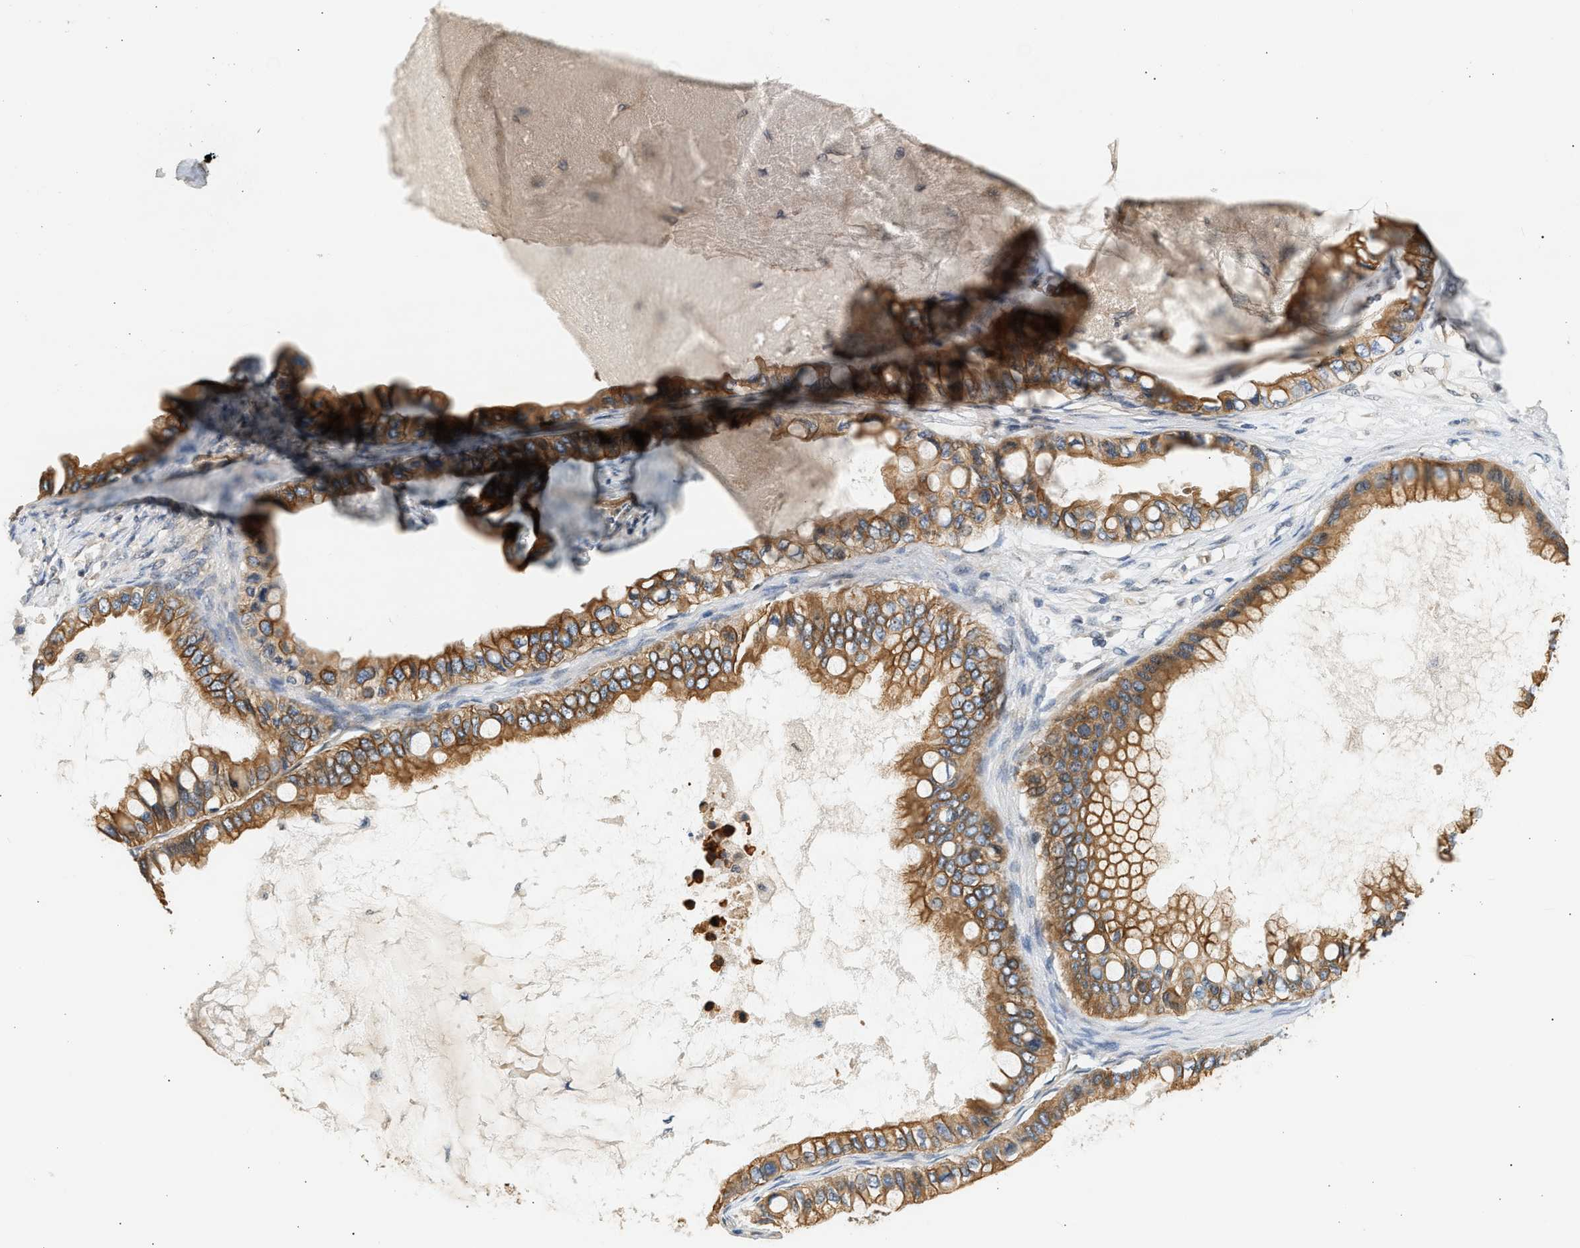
{"staining": {"intensity": "moderate", "quantity": ">75%", "location": "cytoplasmic/membranous"}, "tissue": "ovarian cancer", "cell_type": "Tumor cells", "image_type": "cancer", "snomed": [{"axis": "morphology", "description": "Cystadenocarcinoma, mucinous, NOS"}, {"axis": "topography", "description": "Ovary"}], "caption": "Ovarian mucinous cystadenocarcinoma stained with DAB immunohistochemistry (IHC) shows medium levels of moderate cytoplasmic/membranous positivity in about >75% of tumor cells. (IHC, brightfield microscopy, high magnification).", "gene": "WDR31", "patient": {"sex": "female", "age": 80}}